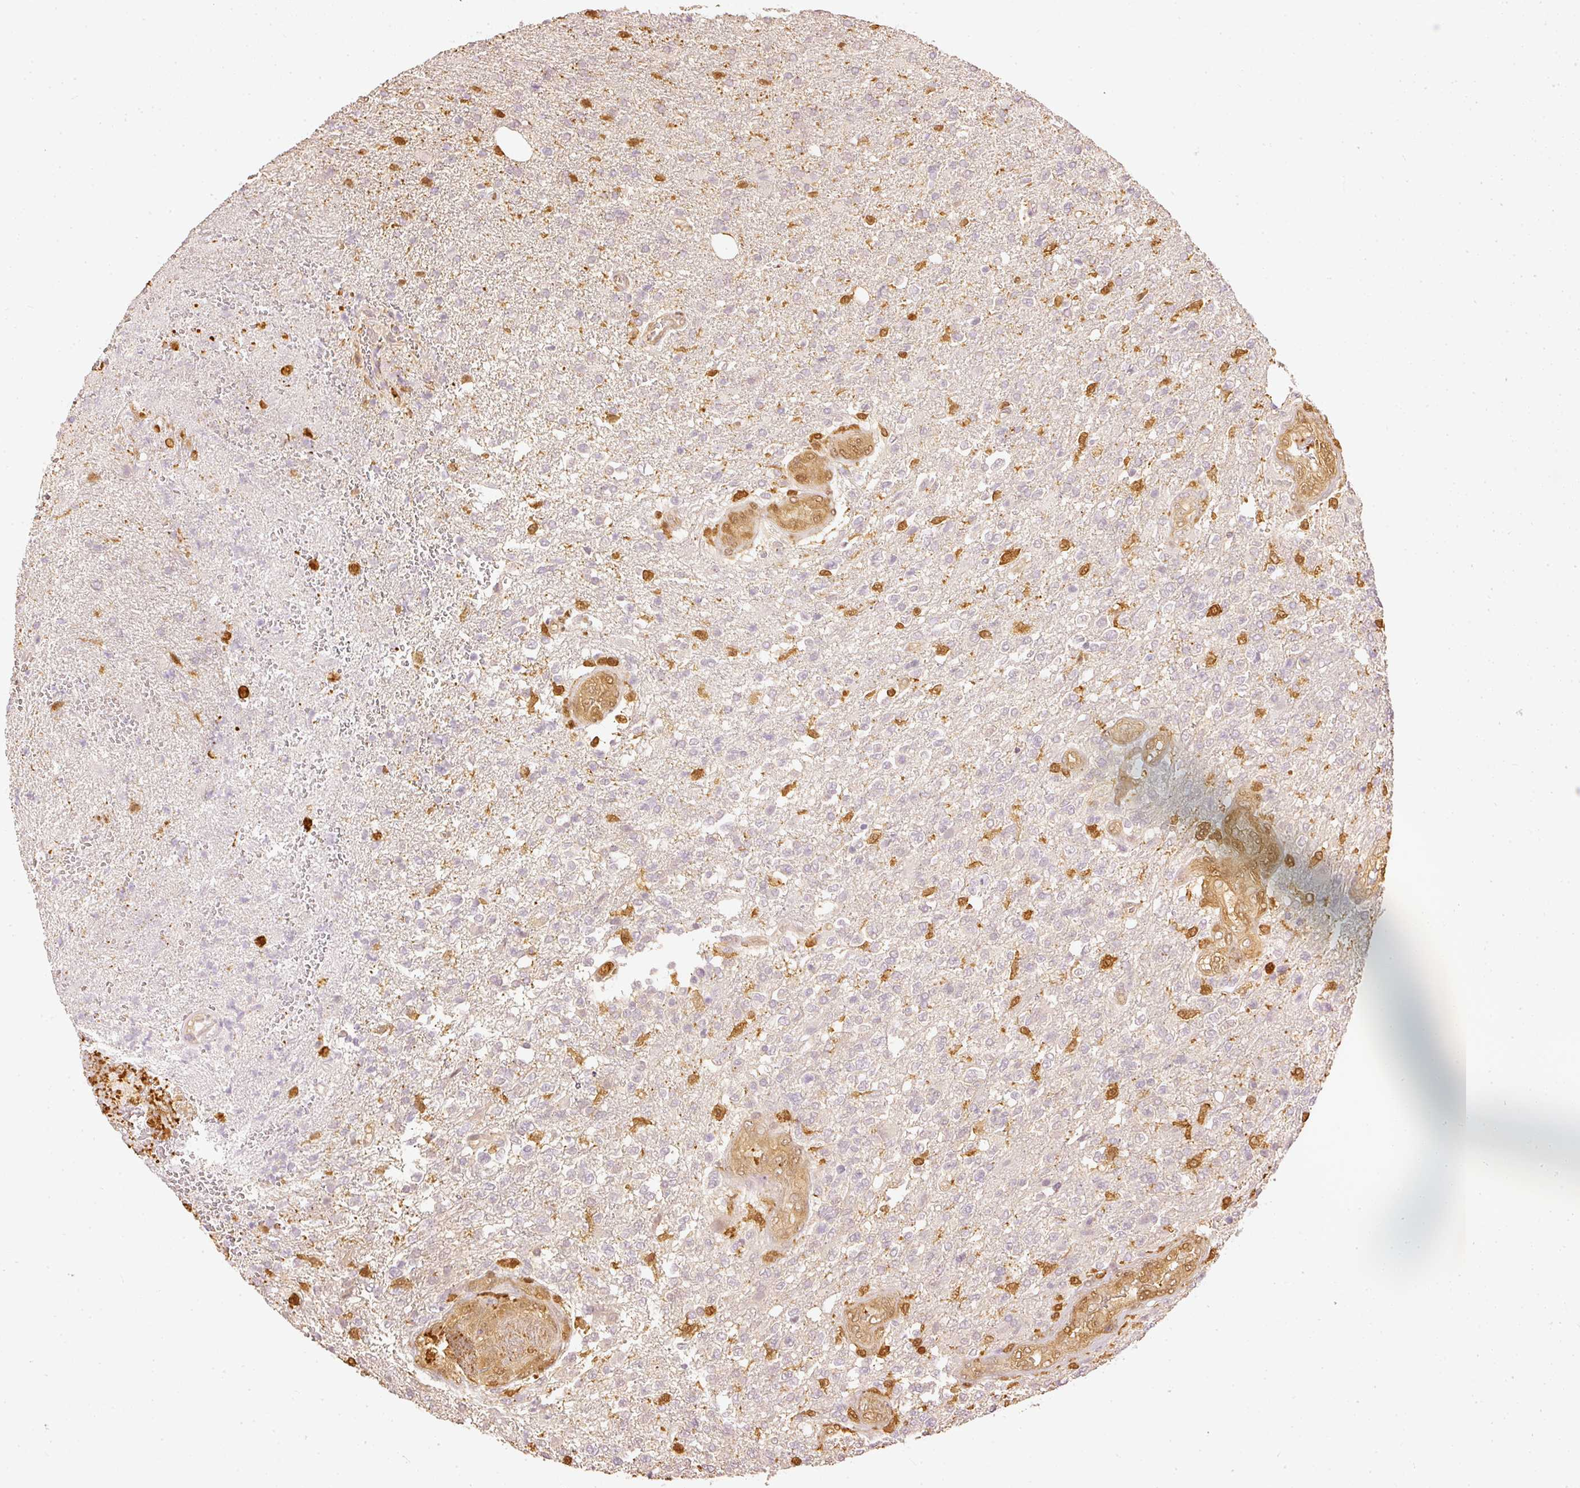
{"staining": {"intensity": "negative", "quantity": "none", "location": "none"}, "tissue": "glioma", "cell_type": "Tumor cells", "image_type": "cancer", "snomed": [{"axis": "morphology", "description": "Glioma, malignant, High grade"}, {"axis": "topography", "description": "Brain"}], "caption": "Micrograph shows no protein positivity in tumor cells of glioma tissue. (Brightfield microscopy of DAB (3,3'-diaminobenzidine) immunohistochemistry at high magnification).", "gene": "PFN1", "patient": {"sex": "male", "age": 56}}